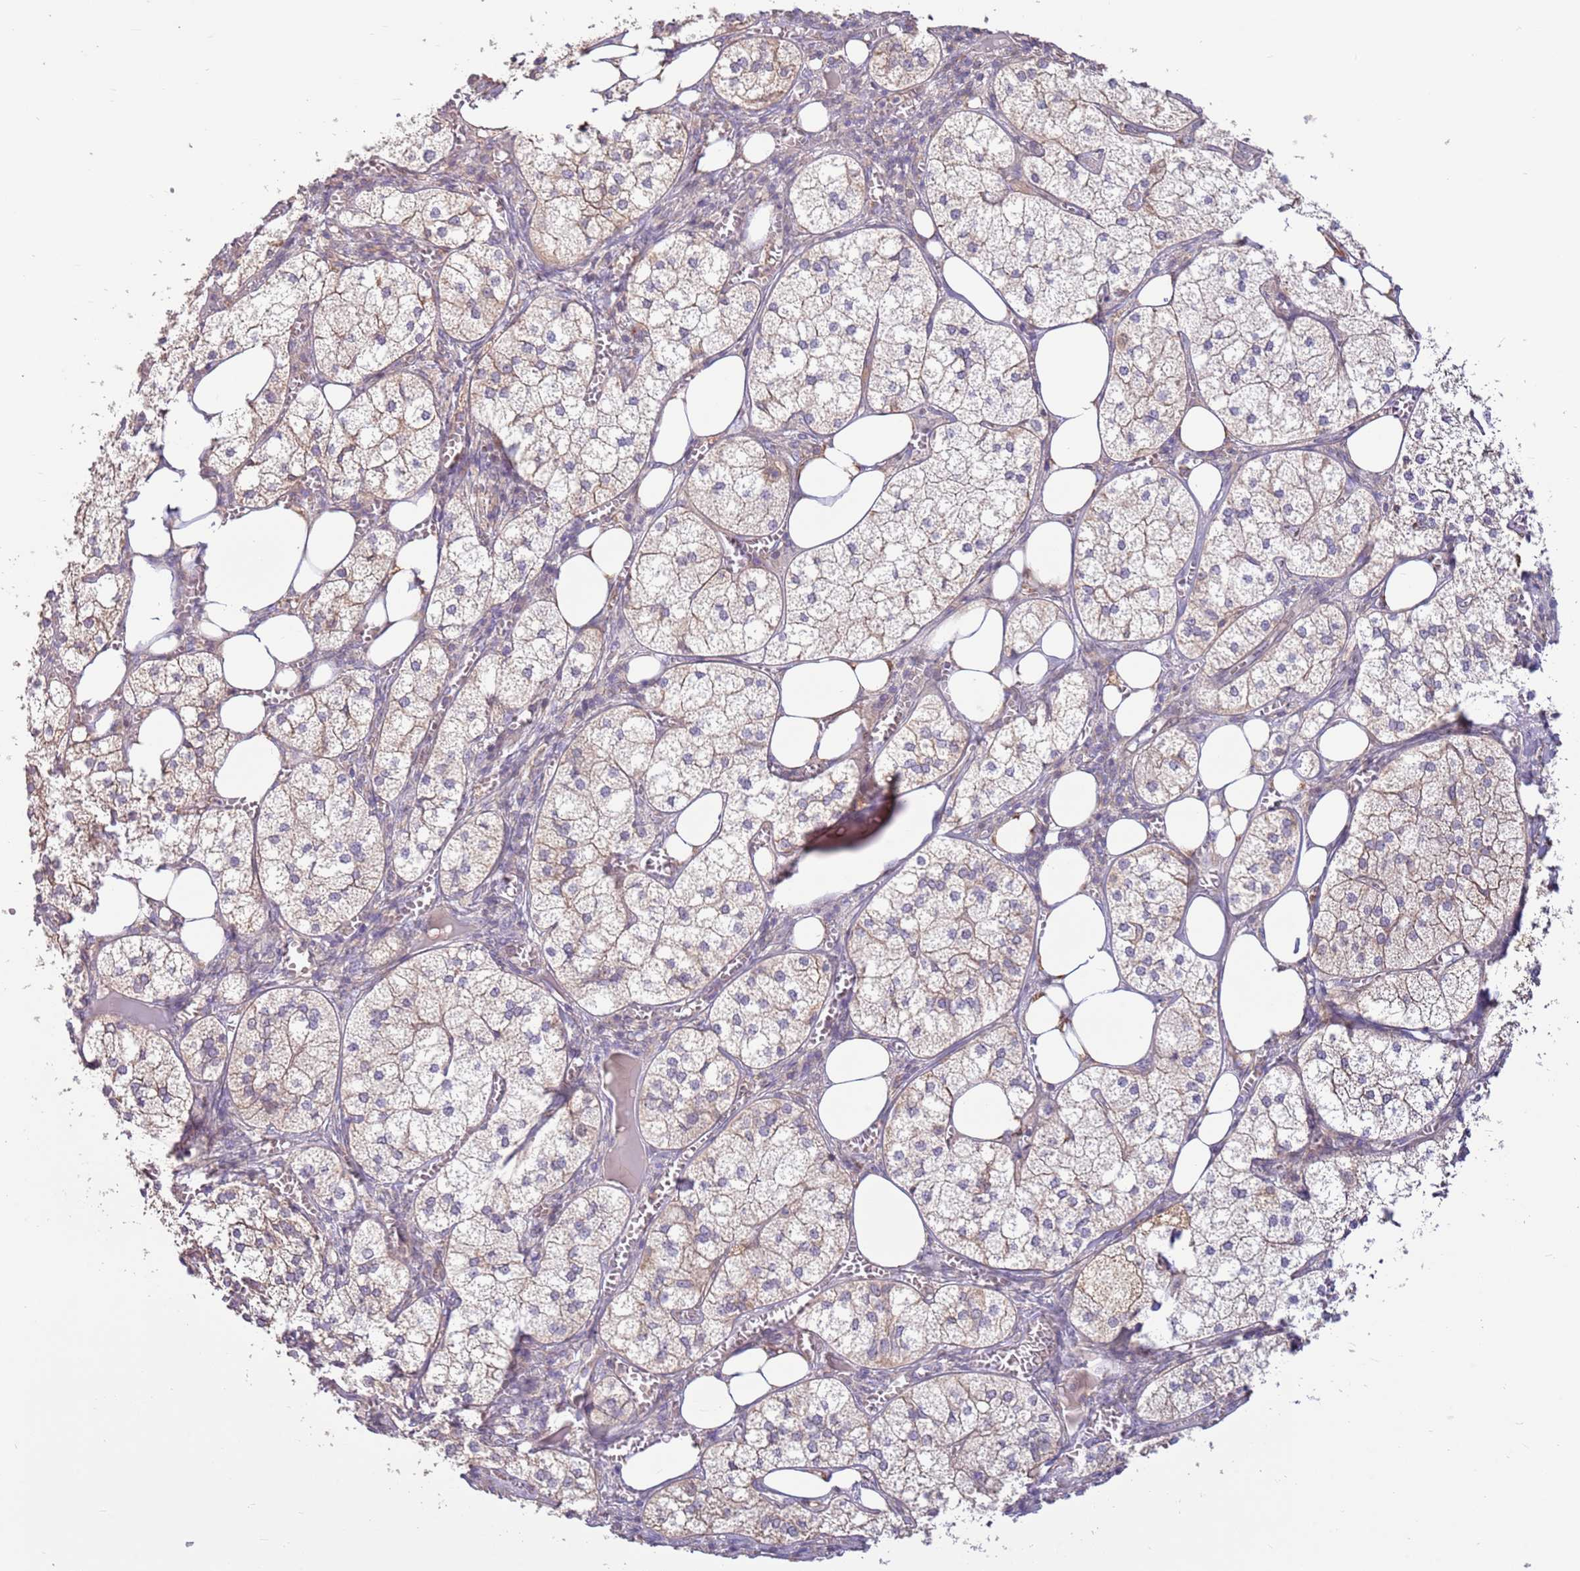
{"staining": {"intensity": "moderate", "quantity": "25%-75%", "location": "cytoplasmic/membranous"}, "tissue": "adrenal gland", "cell_type": "Glandular cells", "image_type": "normal", "snomed": [{"axis": "morphology", "description": "Normal tissue, NOS"}, {"axis": "topography", "description": "Adrenal gland"}], "caption": "Immunohistochemistry (IHC) image of unremarkable adrenal gland stained for a protein (brown), which exhibits medium levels of moderate cytoplasmic/membranous positivity in about 25%-75% of glandular cells.", "gene": "EVA1B", "patient": {"sex": "female", "age": 61}}